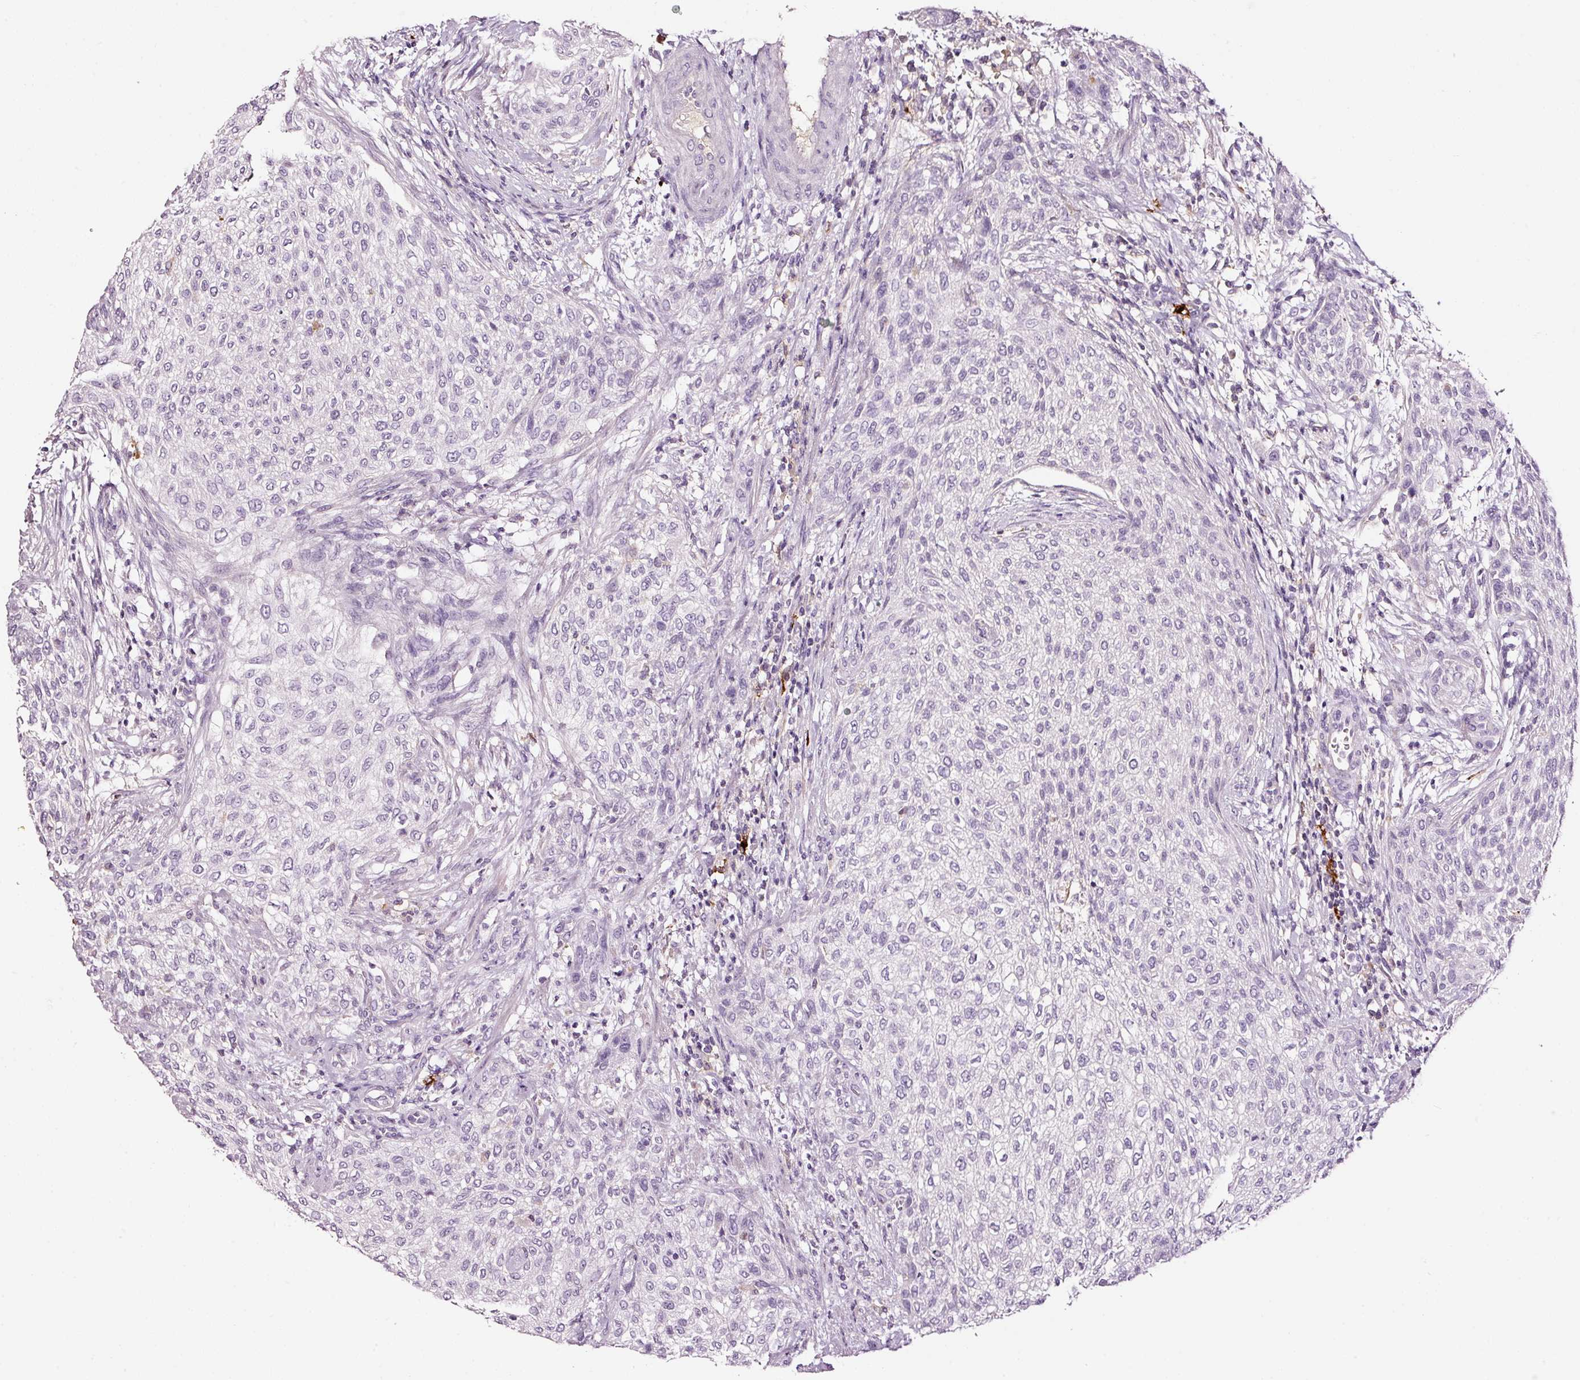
{"staining": {"intensity": "negative", "quantity": "none", "location": "none"}, "tissue": "urothelial cancer", "cell_type": "Tumor cells", "image_type": "cancer", "snomed": [{"axis": "morphology", "description": "Urothelial carcinoma, High grade"}, {"axis": "topography", "description": "Urinary bladder"}], "caption": "IHC image of urothelial cancer stained for a protein (brown), which reveals no positivity in tumor cells.", "gene": "LAMP3", "patient": {"sex": "male", "age": 35}}